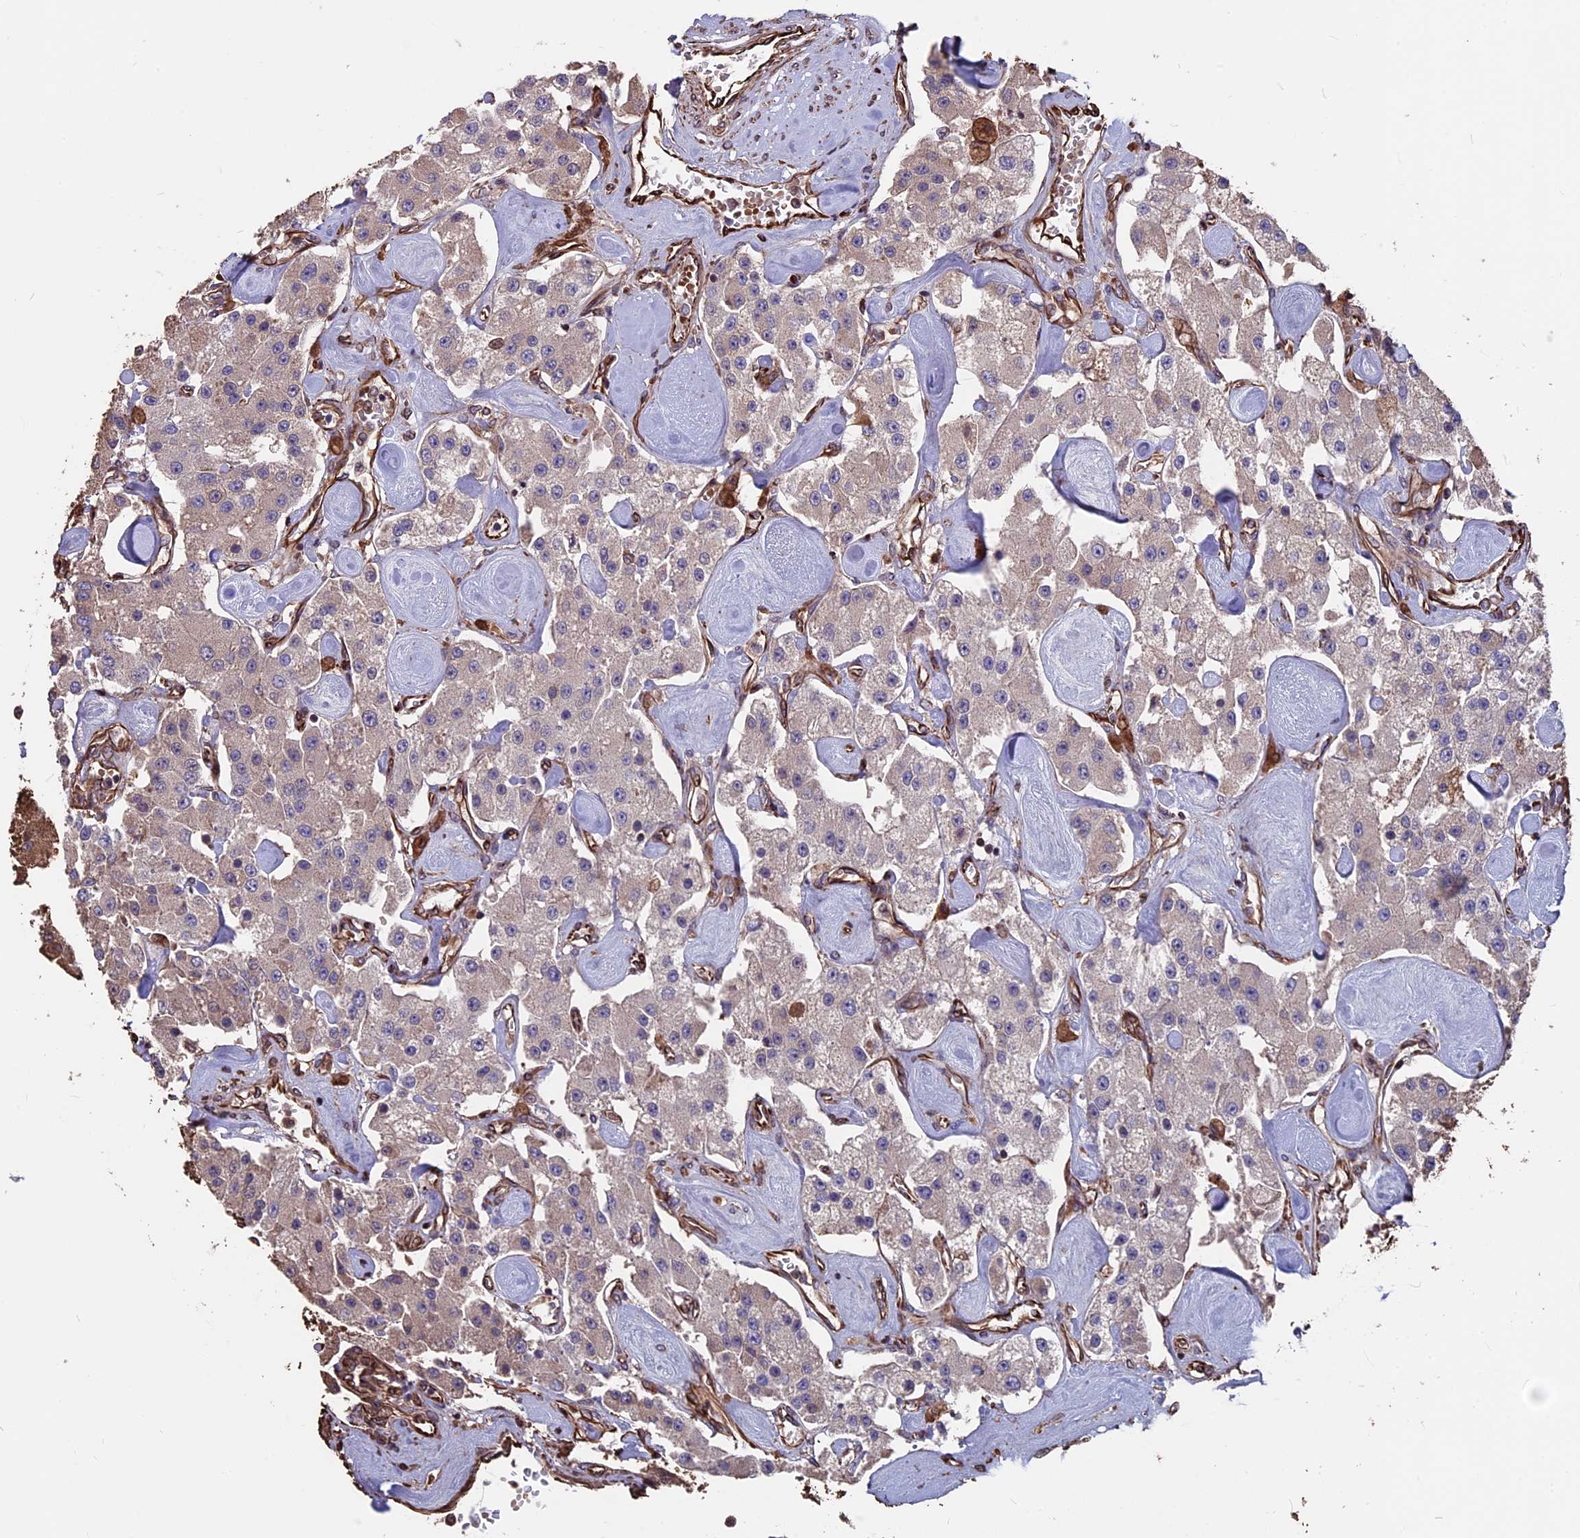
{"staining": {"intensity": "weak", "quantity": ">75%", "location": "cytoplasmic/membranous"}, "tissue": "carcinoid", "cell_type": "Tumor cells", "image_type": "cancer", "snomed": [{"axis": "morphology", "description": "Carcinoid, malignant, NOS"}, {"axis": "topography", "description": "Pancreas"}], "caption": "Immunohistochemistry (IHC) of carcinoid shows low levels of weak cytoplasmic/membranous expression in approximately >75% of tumor cells.", "gene": "SEH1L", "patient": {"sex": "male", "age": 41}}